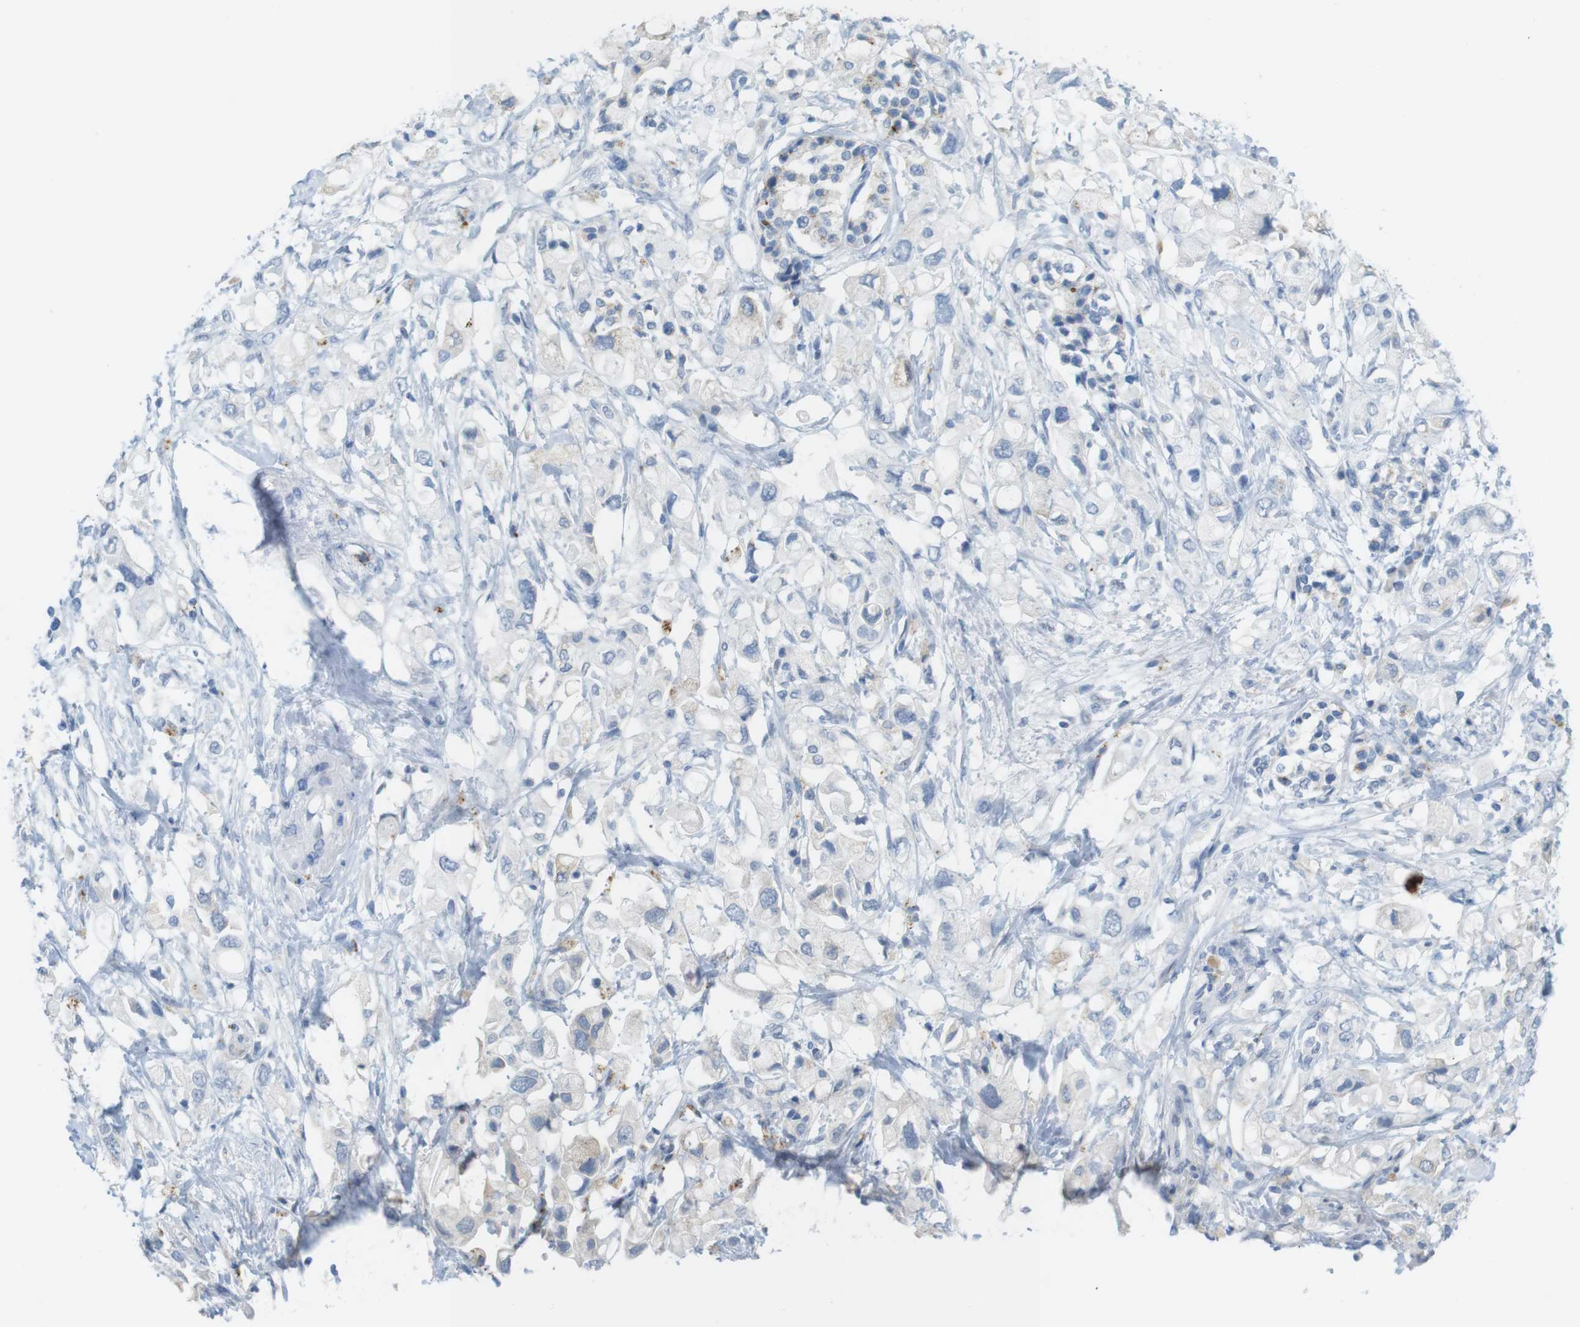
{"staining": {"intensity": "negative", "quantity": "none", "location": "none"}, "tissue": "pancreatic cancer", "cell_type": "Tumor cells", "image_type": "cancer", "snomed": [{"axis": "morphology", "description": "Adenocarcinoma, NOS"}, {"axis": "topography", "description": "Pancreas"}], "caption": "A high-resolution photomicrograph shows IHC staining of adenocarcinoma (pancreatic), which exhibits no significant expression in tumor cells.", "gene": "YIPF1", "patient": {"sex": "female", "age": 56}}